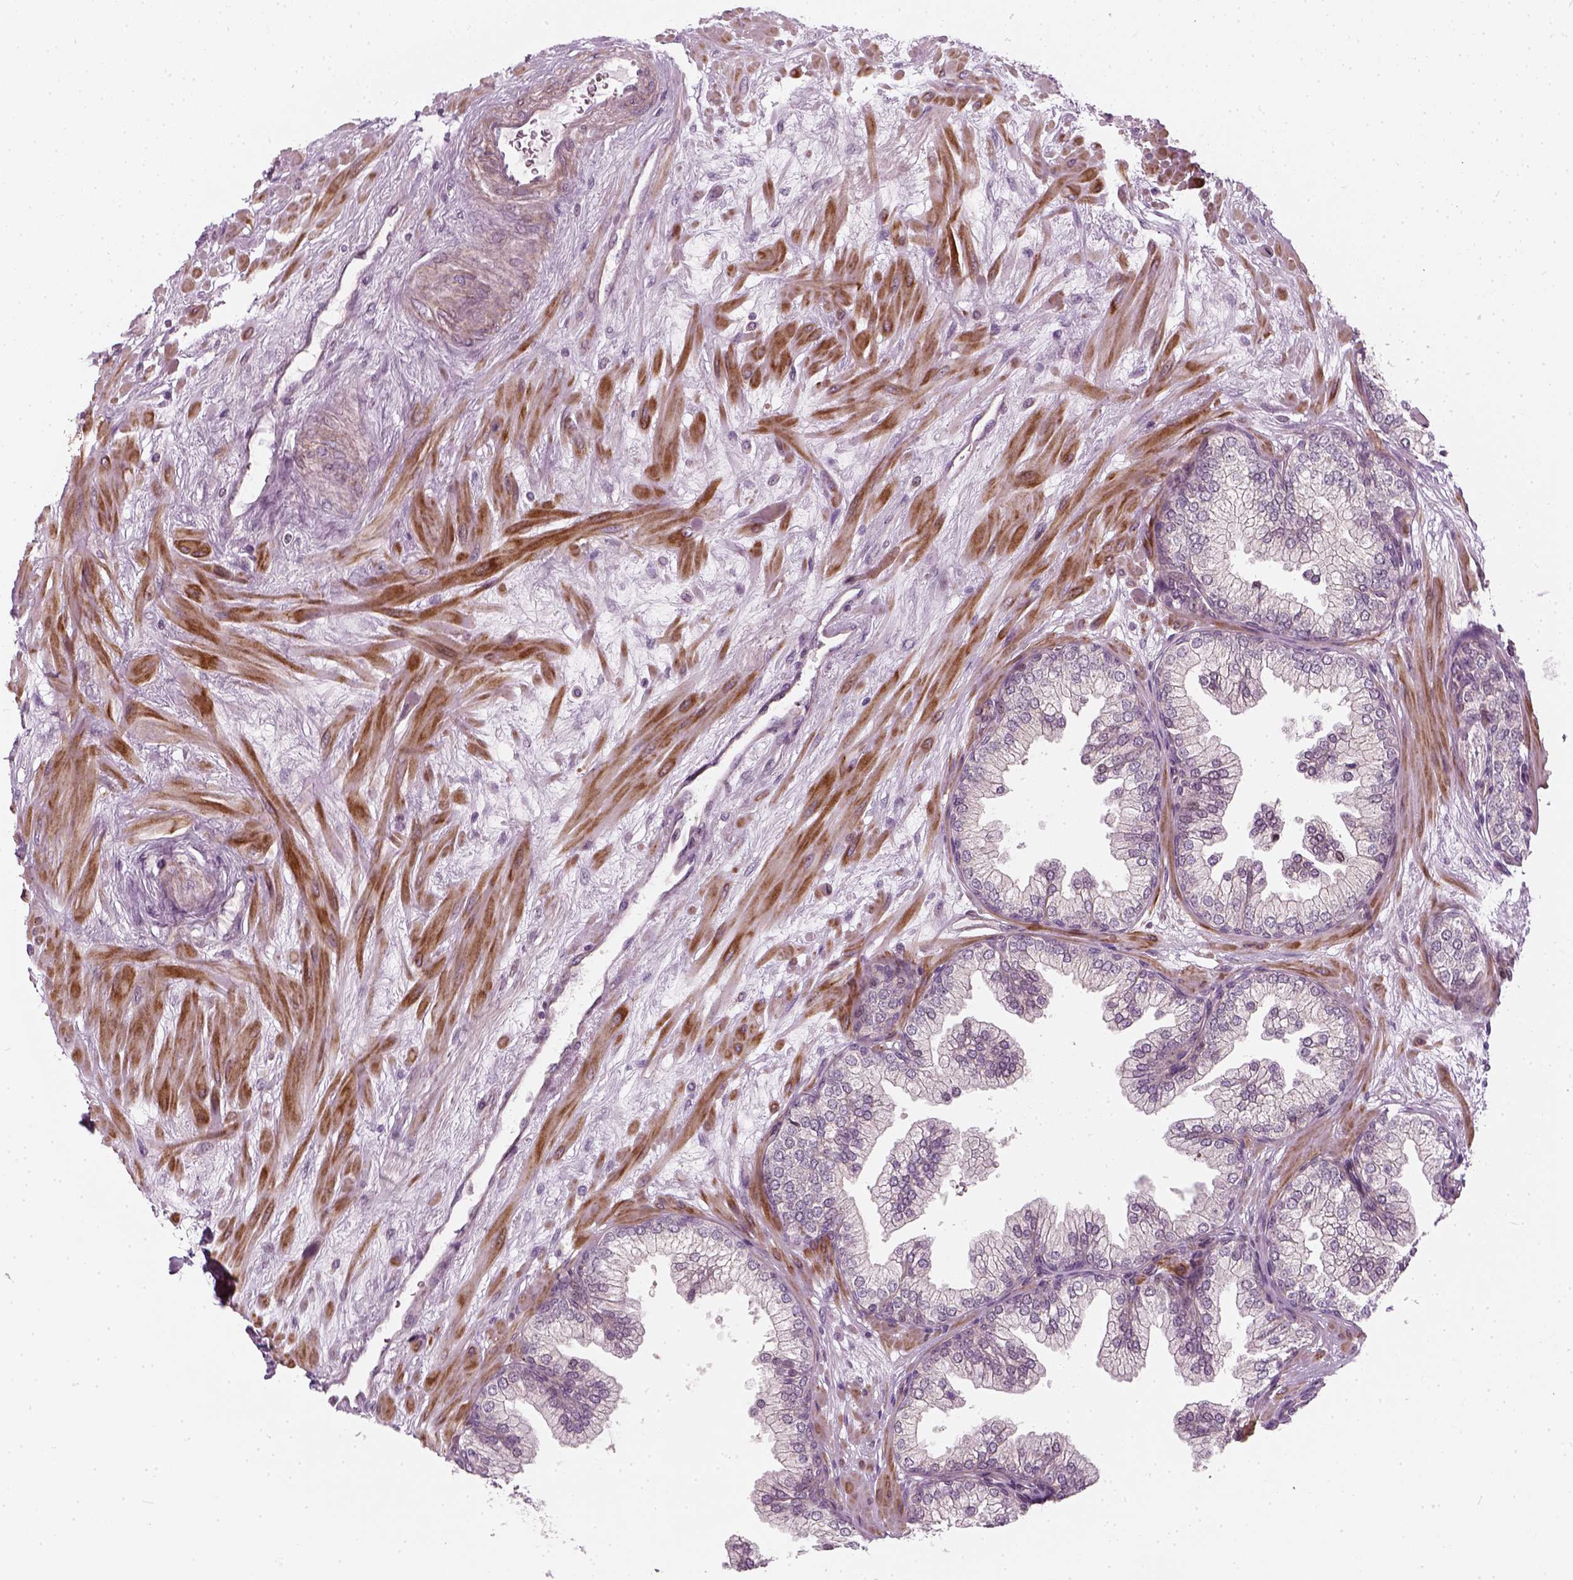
{"staining": {"intensity": "negative", "quantity": "none", "location": "none"}, "tissue": "prostate", "cell_type": "Glandular cells", "image_type": "normal", "snomed": [{"axis": "morphology", "description": "Normal tissue, NOS"}, {"axis": "topography", "description": "Prostate"}, {"axis": "topography", "description": "Peripheral nerve tissue"}], "caption": "This is a photomicrograph of IHC staining of unremarkable prostate, which shows no positivity in glandular cells. (DAB (3,3'-diaminobenzidine) immunohistochemistry with hematoxylin counter stain).", "gene": "DNASE1L1", "patient": {"sex": "male", "age": 61}}